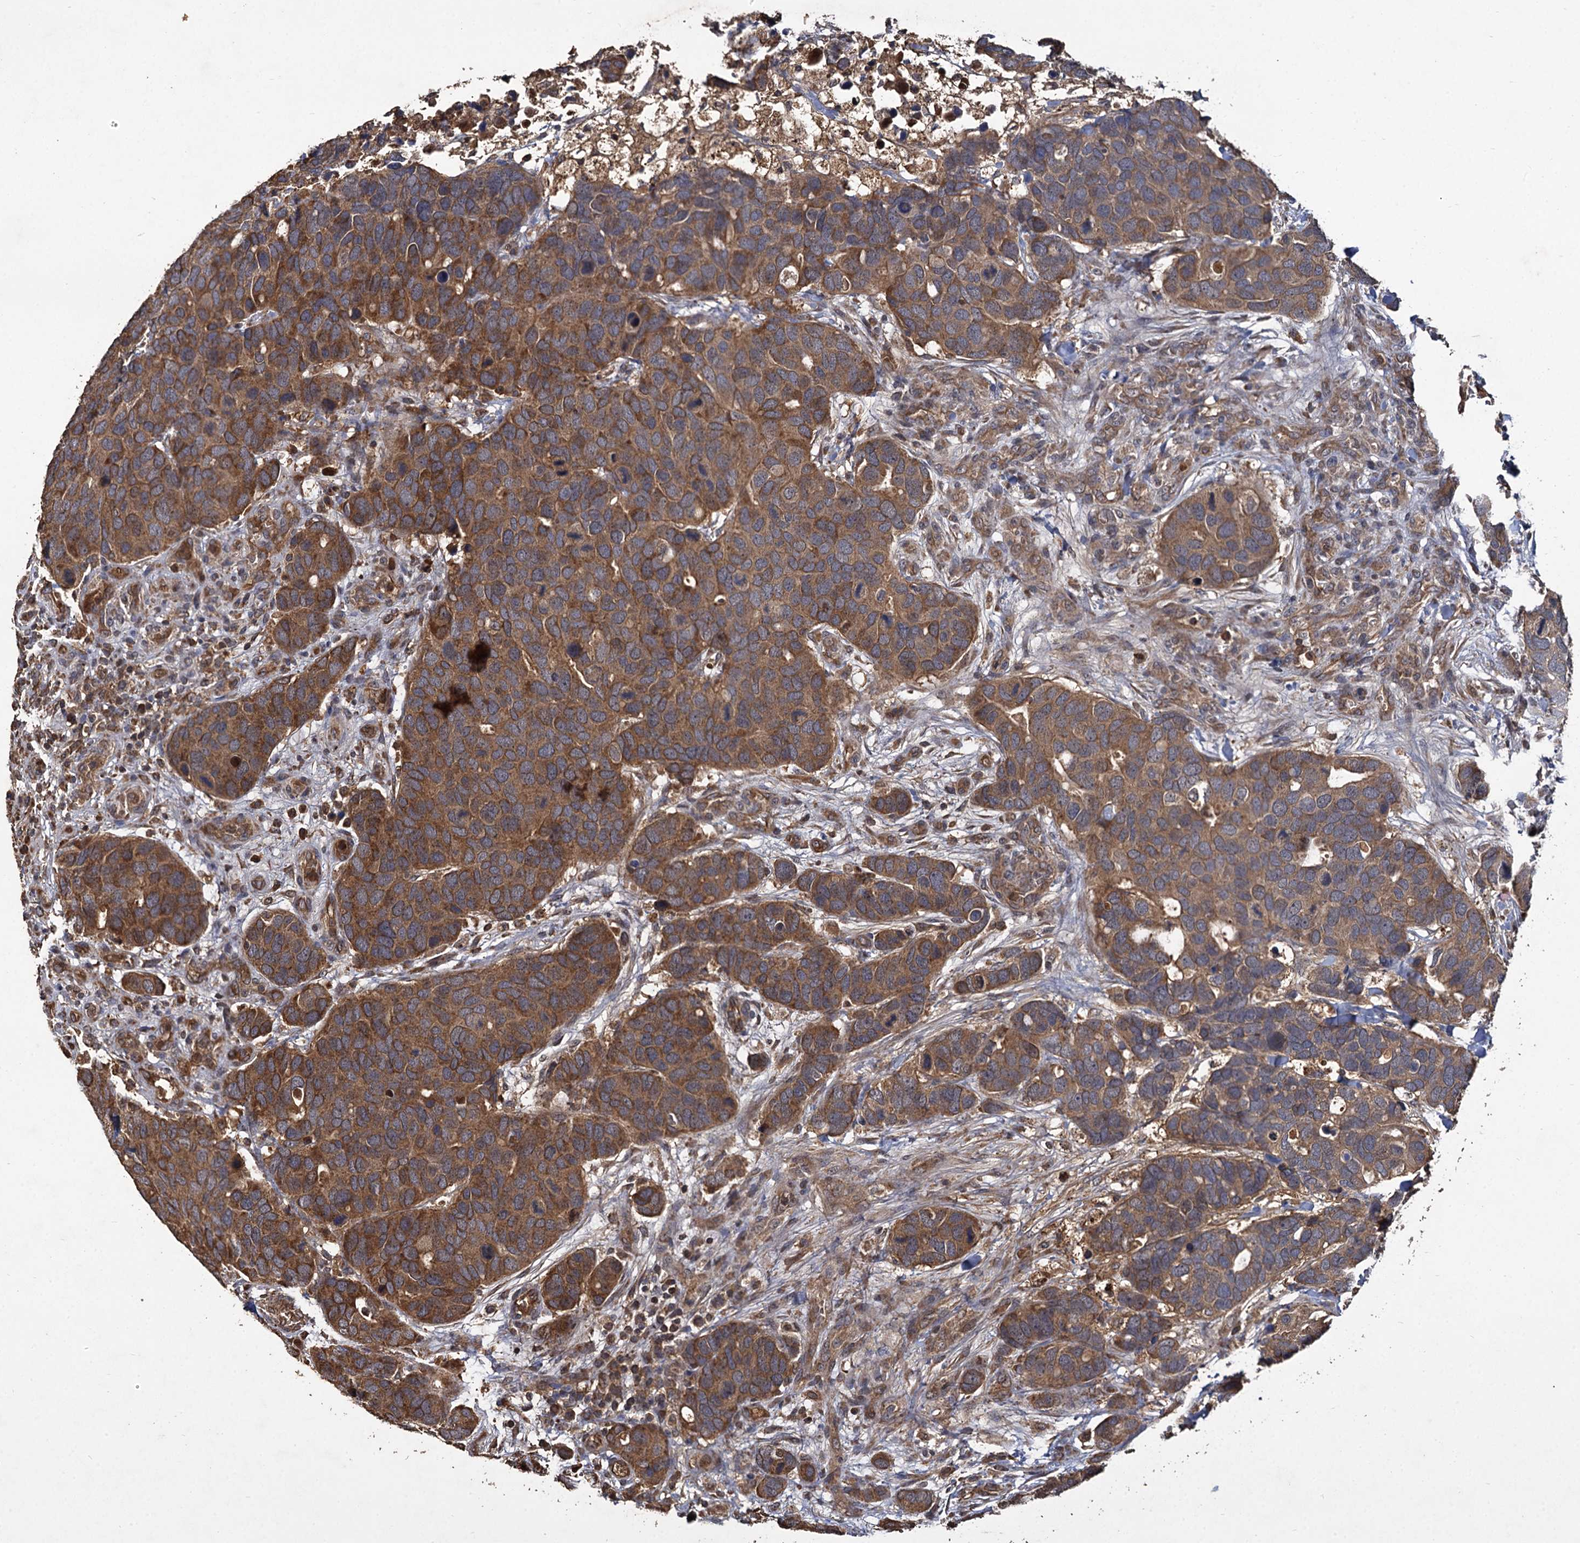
{"staining": {"intensity": "moderate", "quantity": ">75%", "location": "cytoplasmic/membranous"}, "tissue": "breast cancer", "cell_type": "Tumor cells", "image_type": "cancer", "snomed": [{"axis": "morphology", "description": "Duct carcinoma"}, {"axis": "topography", "description": "Breast"}], "caption": "Moderate cytoplasmic/membranous positivity is appreciated in approximately >75% of tumor cells in breast cancer (invasive ductal carcinoma). The staining was performed using DAB to visualize the protein expression in brown, while the nuclei were stained in blue with hematoxylin (Magnification: 20x).", "gene": "GCLC", "patient": {"sex": "female", "age": 83}}